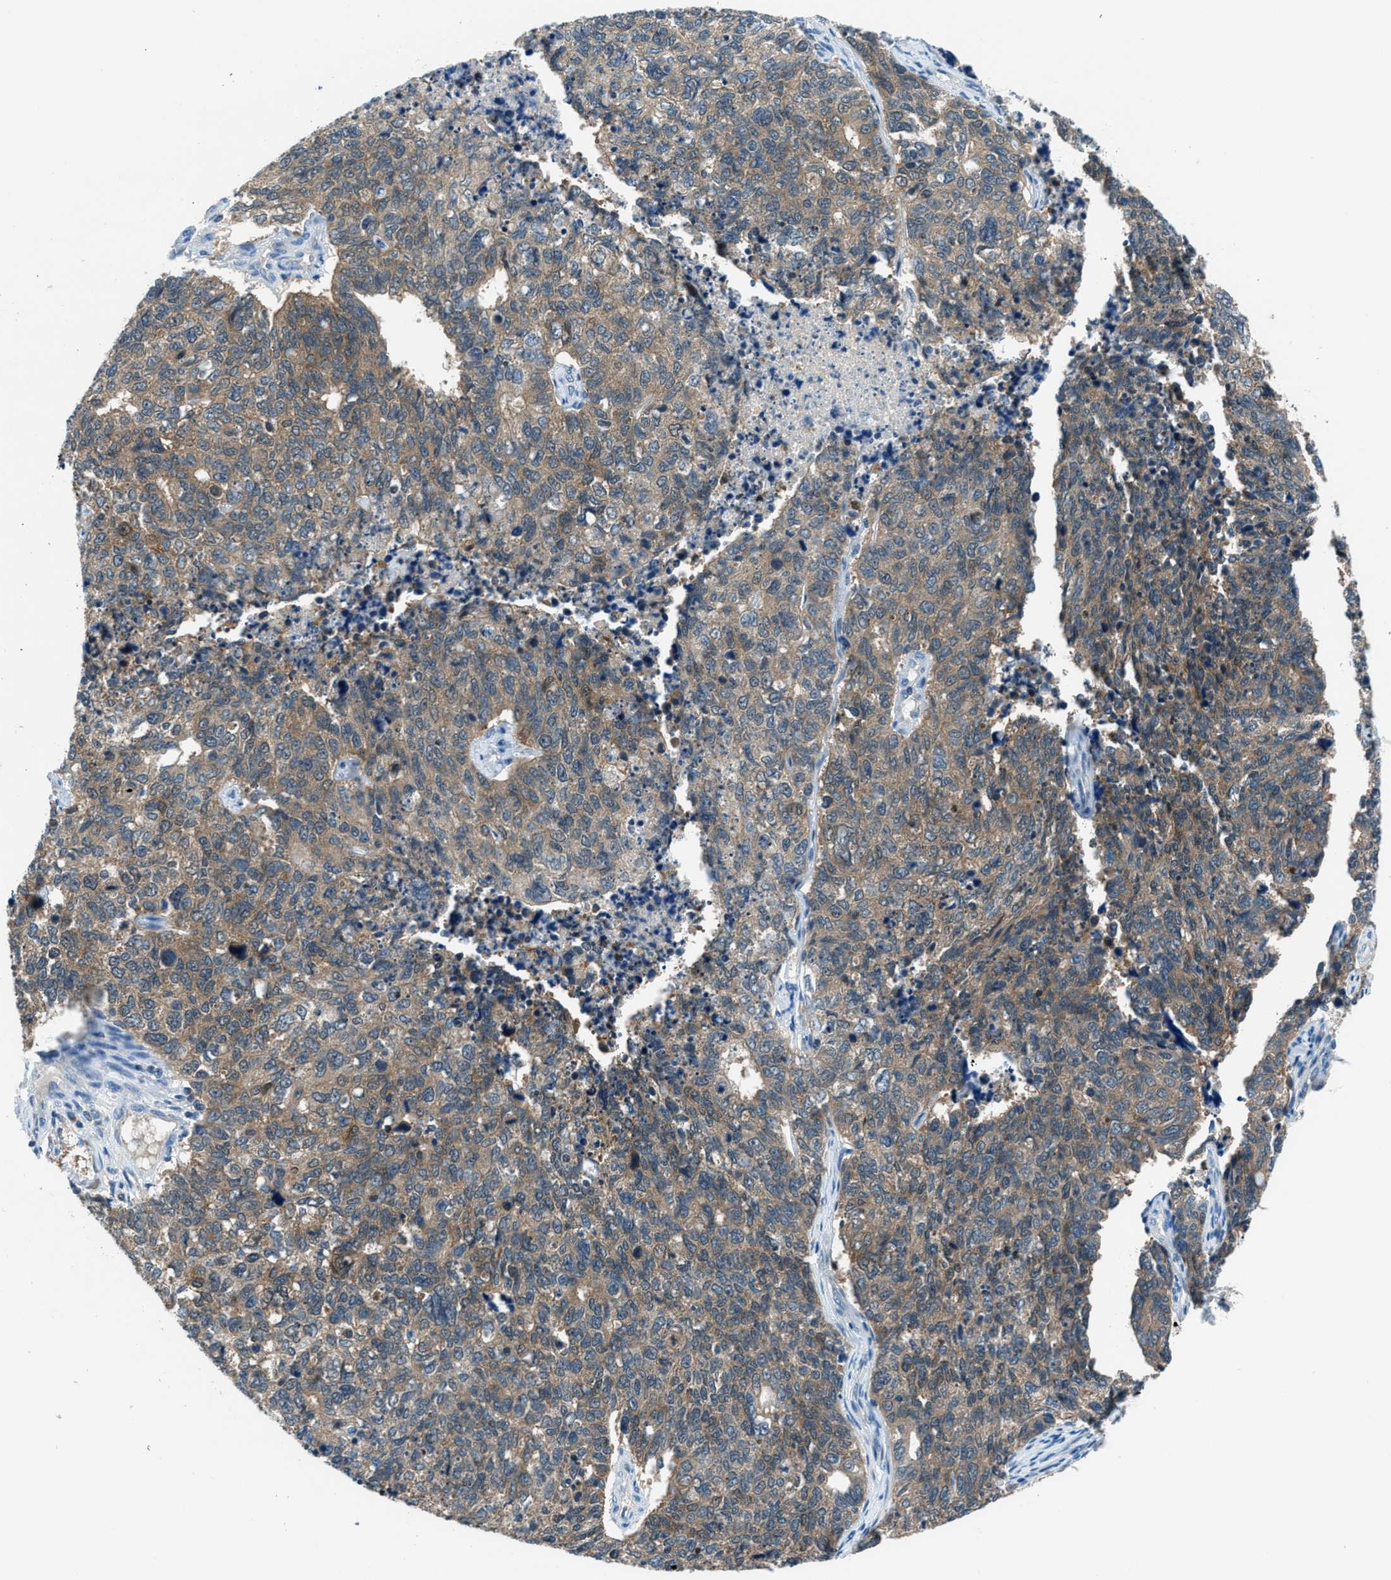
{"staining": {"intensity": "moderate", "quantity": ">75%", "location": "cytoplasmic/membranous"}, "tissue": "cervical cancer", "cell_type": "Tumor cells", "image_type": "cancer", "snomed": [{"axis": "morphology", "description": "Squamous cell carcinoma, NOS"}, {"axis": "topography", "description": "Cervix"}], "caption": "This is an image of IHC staining of cervical cancer (squamous cell carcinoma), which shows moderate staining in the cytoplasmic/membranous of tumor cells.", "gene": "ACP1", "patient": {"sex": "female", "age": 63}}